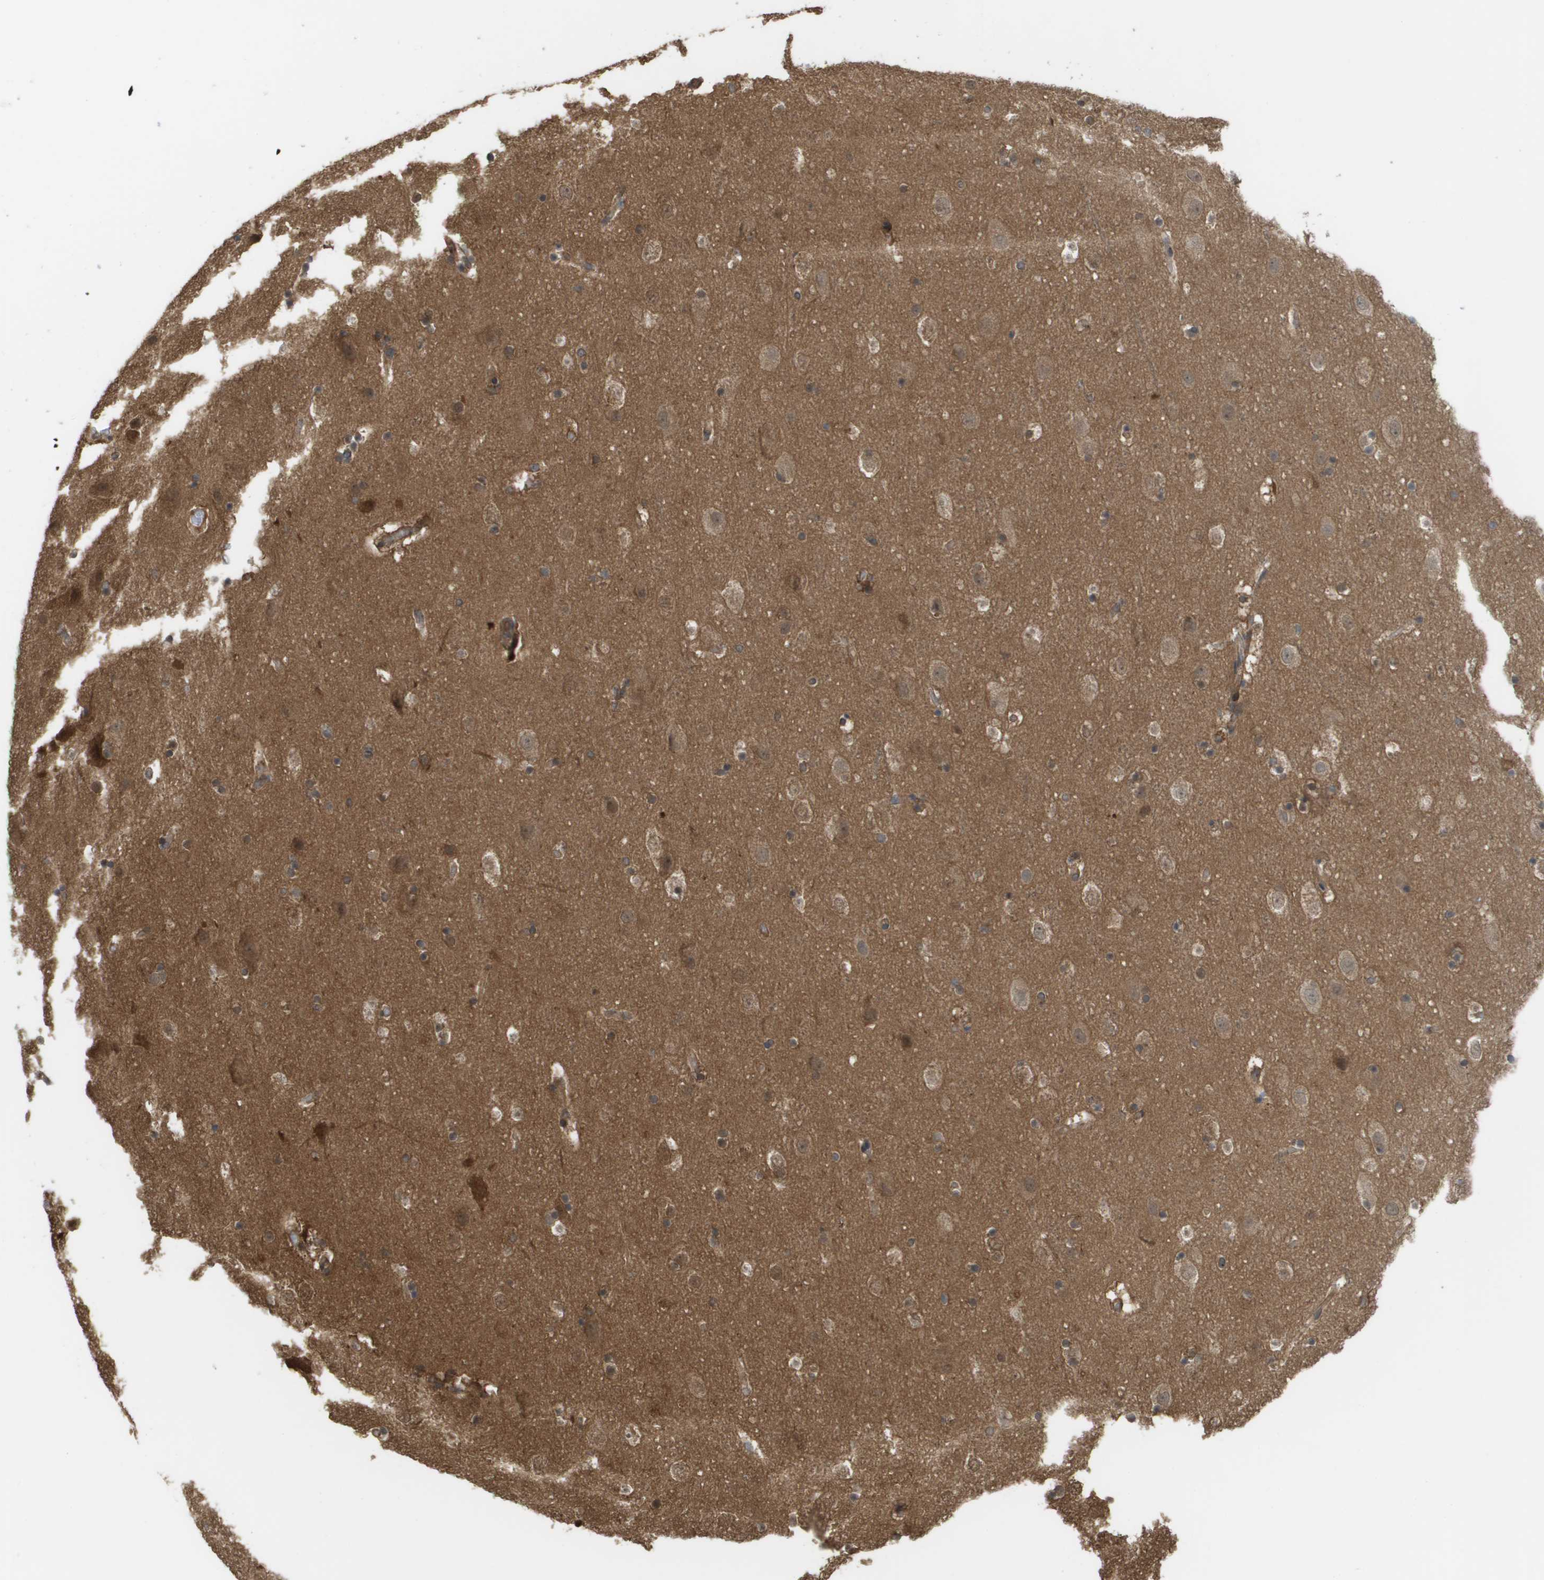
{"staining": {"intensity": "moderate", "quantity": ">75%", "location": "cytoplasmic/membranous"}, "tissue": "cerebral cortex", "cell_type": "Endothelial cells", "image_type": "normal", "snomed": [{"axis": "morphology", "description": "Normal tissue, NOS"}, {"axis": "topography", "description": "Cerebral cortex"}], "caption": "The micrograph exhibits staining of benign cerebral cortex, revealing moderate cytoplasmic/membranous protein expression (brown color) within endothelial cells.", "gene": "CTPS2", "patient": {"sex": "male", "age": 45}}